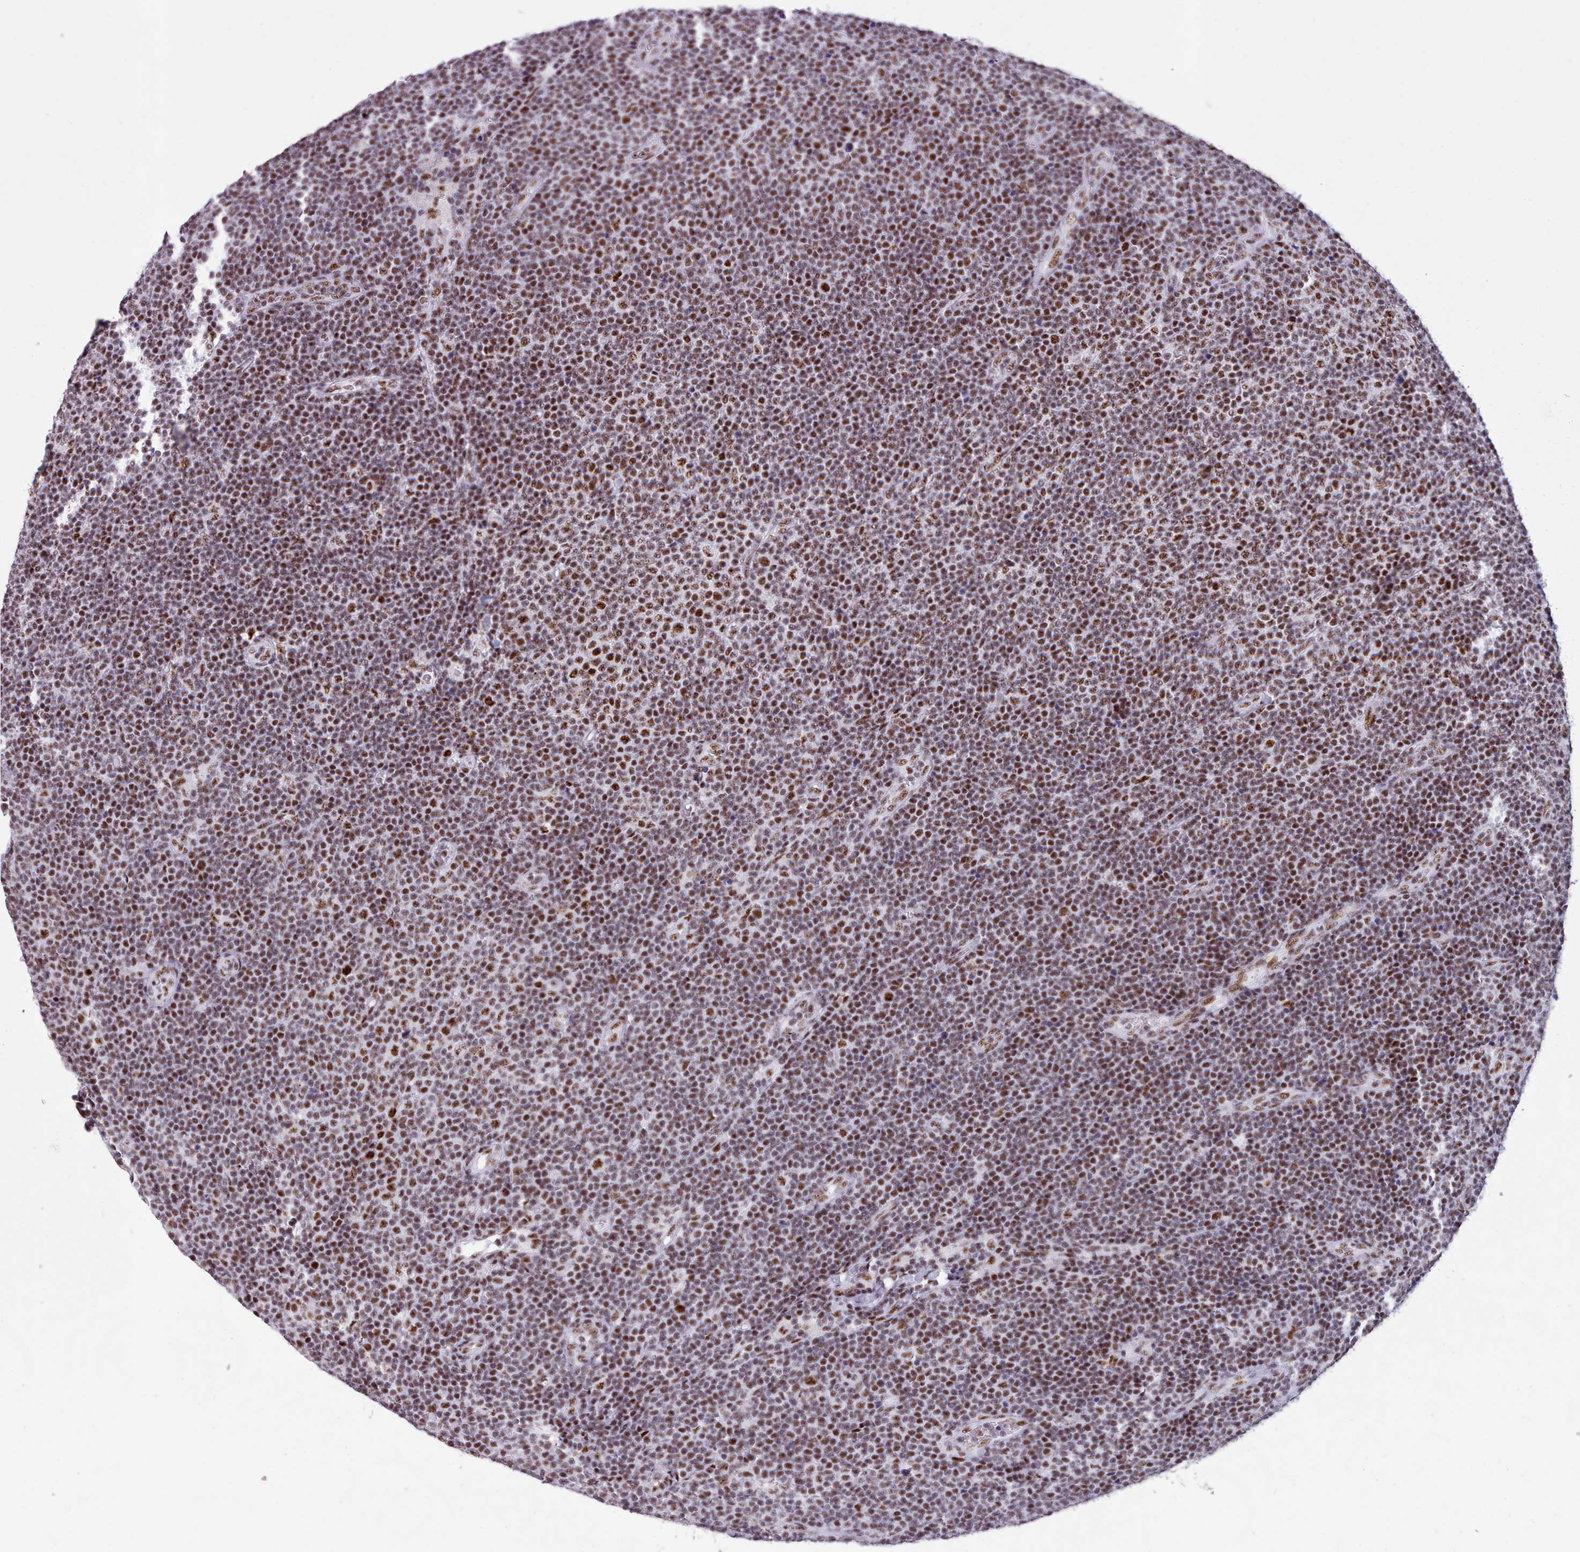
{"staining": {"intensity": "moderate", "quantity": ">75%", "location": "nuclear"}, "tissue": "lymphoma", "cell_type": "Tumor cells", "image_type": "cancer", "snomed": [{"axis": "morphology", "description": "Malignant lymphoma, non-Hodgkin's type, Low grade"}, {"axis": "topography", "description": "Lymph node"}], "caption": "Protein staining reveals moderate nuclear positivity in approximately >75% of tumor cells in malignant lymphoma, non-Hodgkin's type (low-grade).", "gene": "TMEM35B", "patient": {"sex": "male", "age": 48}}